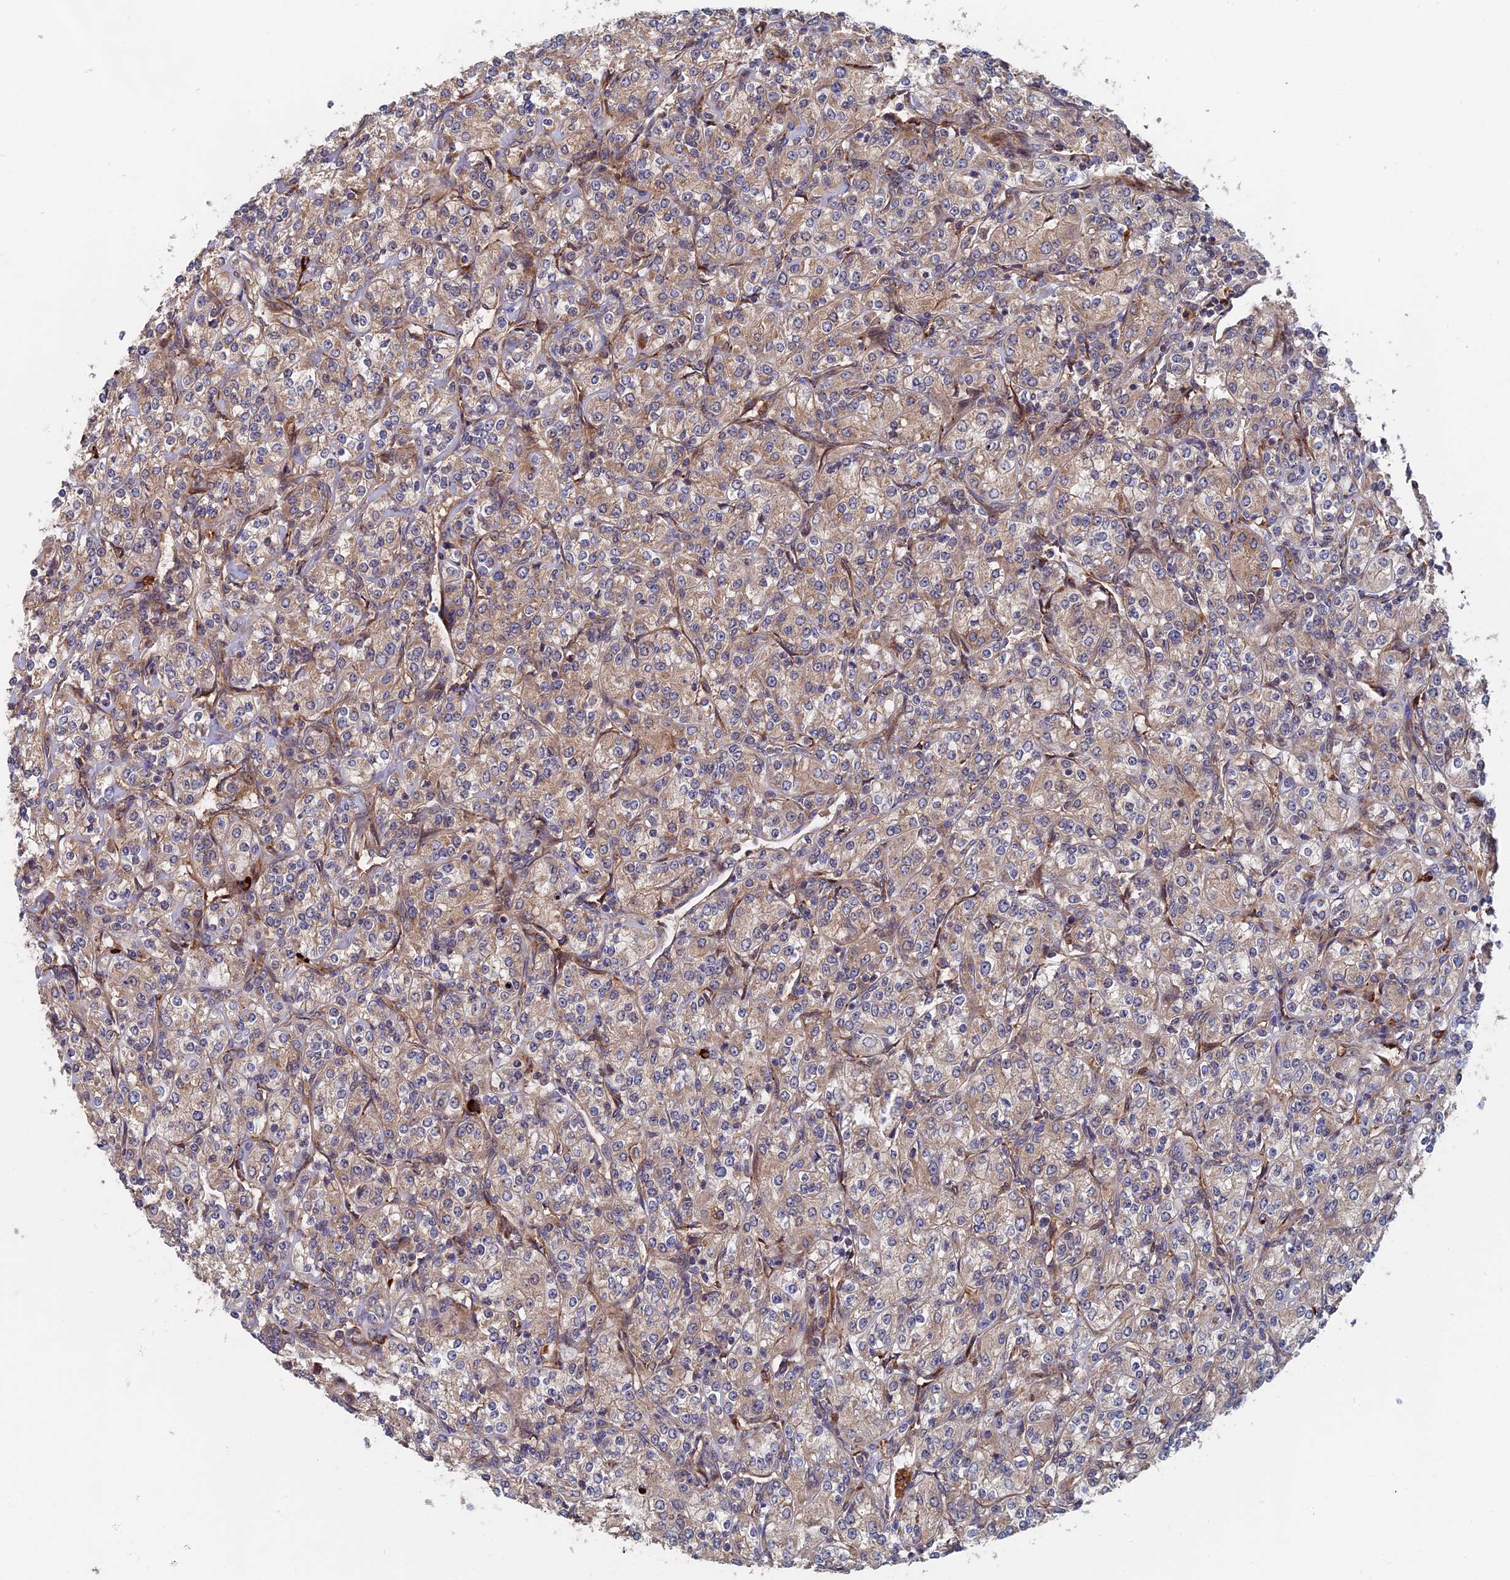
{"staining": {"intensity": "weak", "quantity": ">75%", "location": "cytoplasmic/membranous"}, "tissue": "renal cancer", "cell_type": "Tumor cells", "image_type": "cancer", "snomed": [{"axis": "morphology", "description": "Adenocarcinoma, NOS"}, {"axis": "topography", "description": "Kidney"}], "caption": "A brown stain highlights weak cytoplasmic/membranous staining of a protein in human adenocarcinoma (renal) tumor cells. Nuclei are stained in blue.", "gene": "TRAPPC2L", "patient": {"sex": "male", "age": 77}}